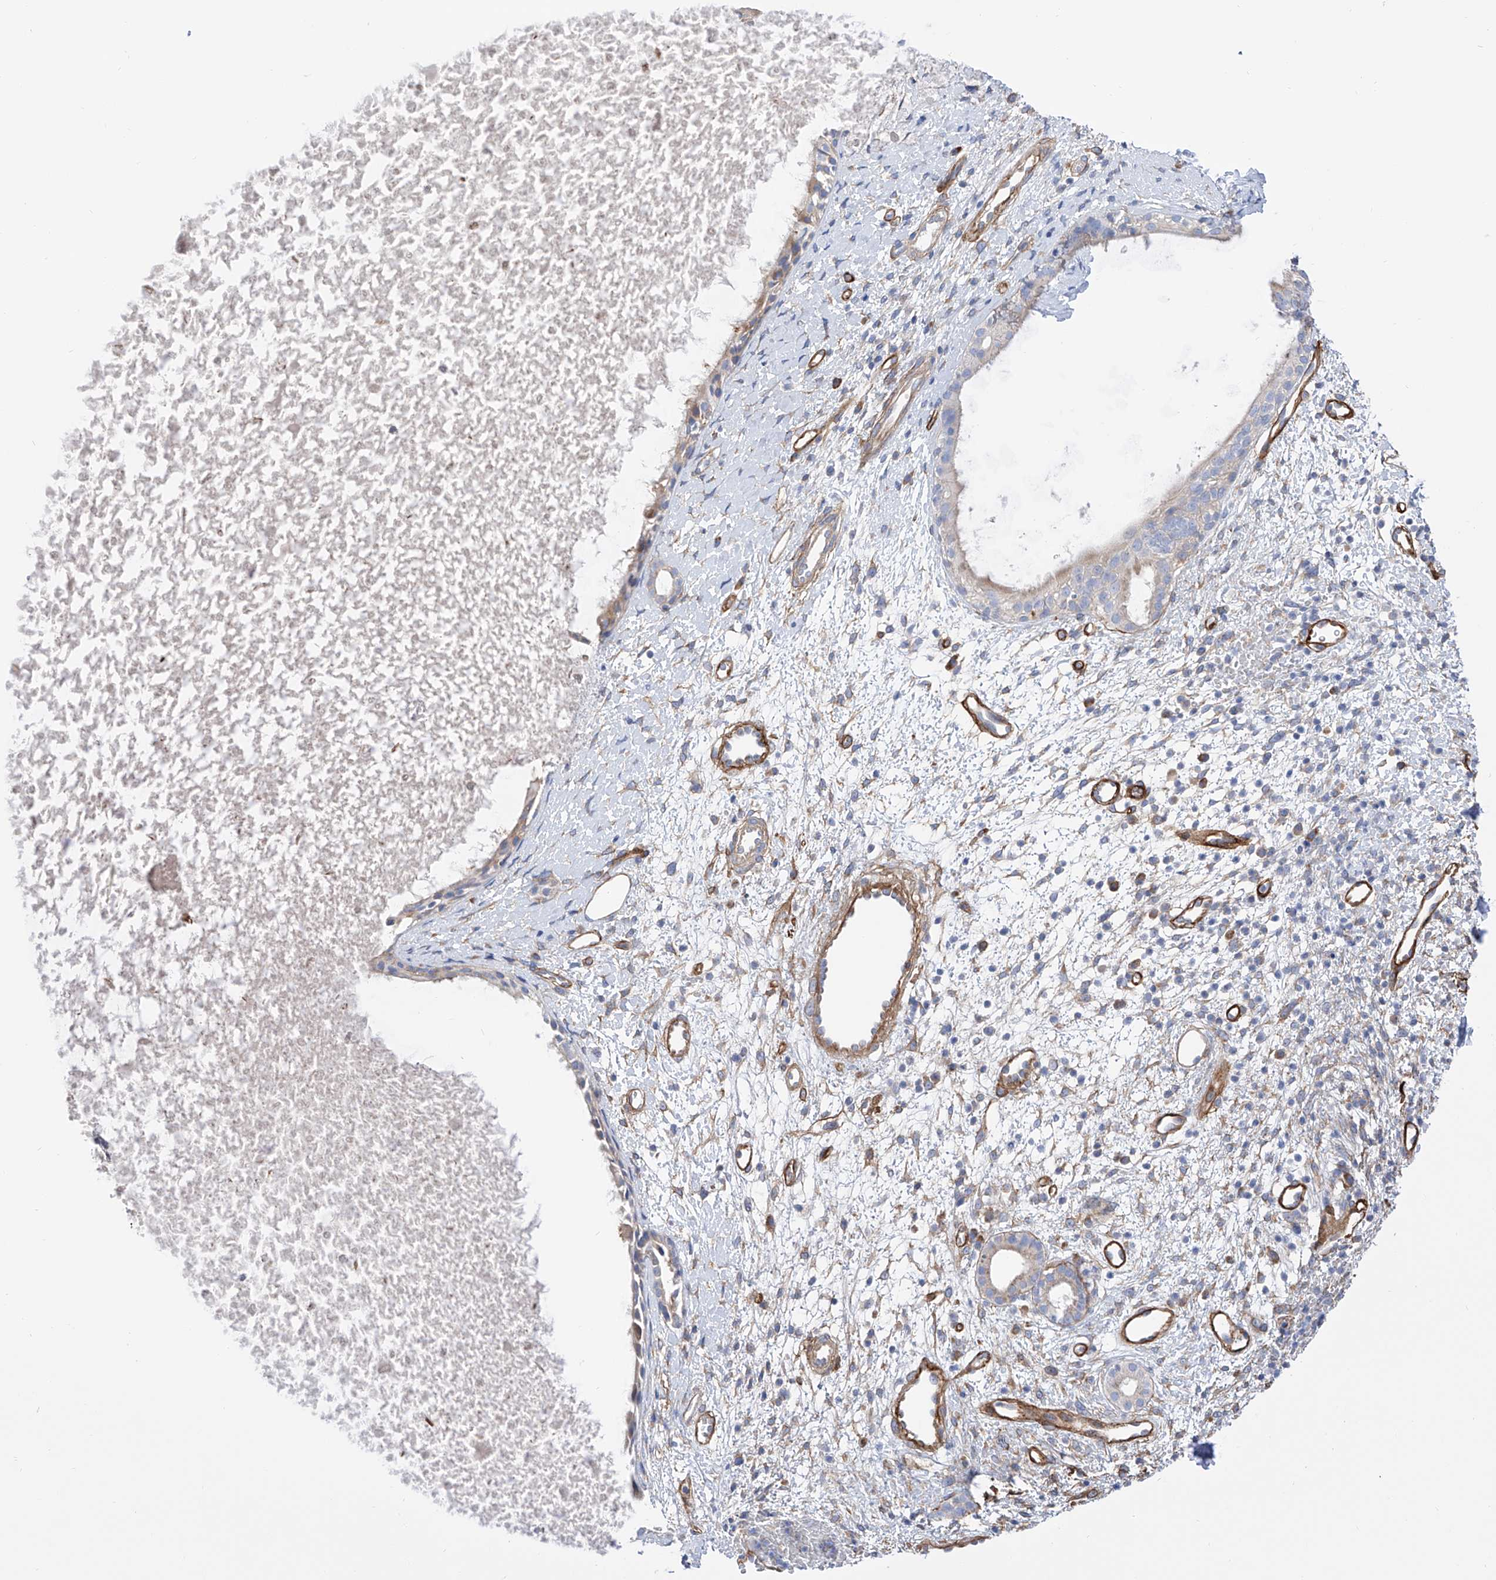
{"staining": {"intensity": "weak", "quantity": "<25%", "location": "cytoplasmic/membranous"}, "tissue": "nasopharynx", "cell_type": "Respiratory epithelial cells", "image_type": "normal", "snomed": [{"axis": "morphology", "description": "Normal tissue, NOS"}, {"axis": "topography", "description": "Nasopharynx"}], "caption": "DAB immunohistochemical staining of unremarkable nasopharynx demonstrates no significant staining in respiratory epithelial cells. (DAB IHC, high magnification).", "gene": "LCA5", "patient": {"sex": "male", "age": 22}}